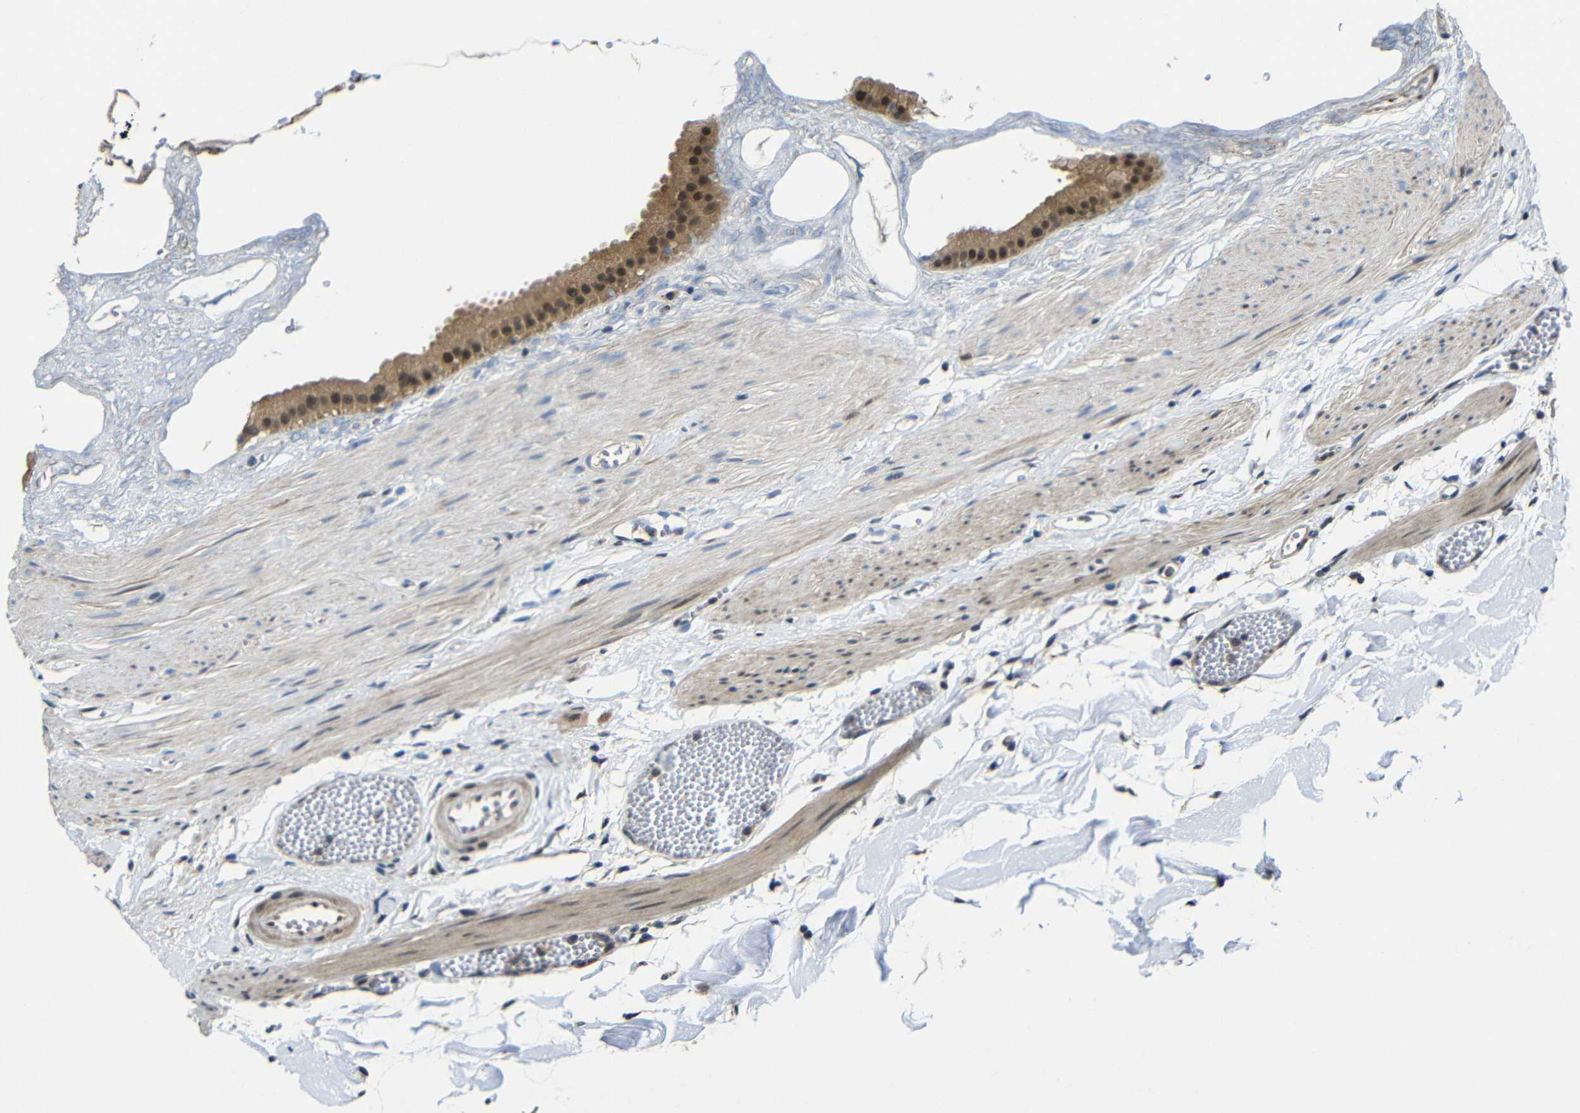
{"staining": {"intensity": "moderate", "quantity": ">75%", "location": "cytoplasmic/membranous,nuclear"}, "tissue": "gallbladder", "cell_type": "Glandular cells", "image_type": "normal", "snomed": [{"axis": "morphology", "description": "Normal tissue, NOS"}, {"axis": "topography", "description": "Gallbladder"}], "caption": "Benign gallbladder displays moderate cytoplasmic/membranous,nuclear positivity in about >75% of glandular cells, visualized by immunohistochemistry. (IHC, brightfield microscopy, high magnification).", "gene": "FAM172A", "patient": {"sex": "female", "age": 64}}